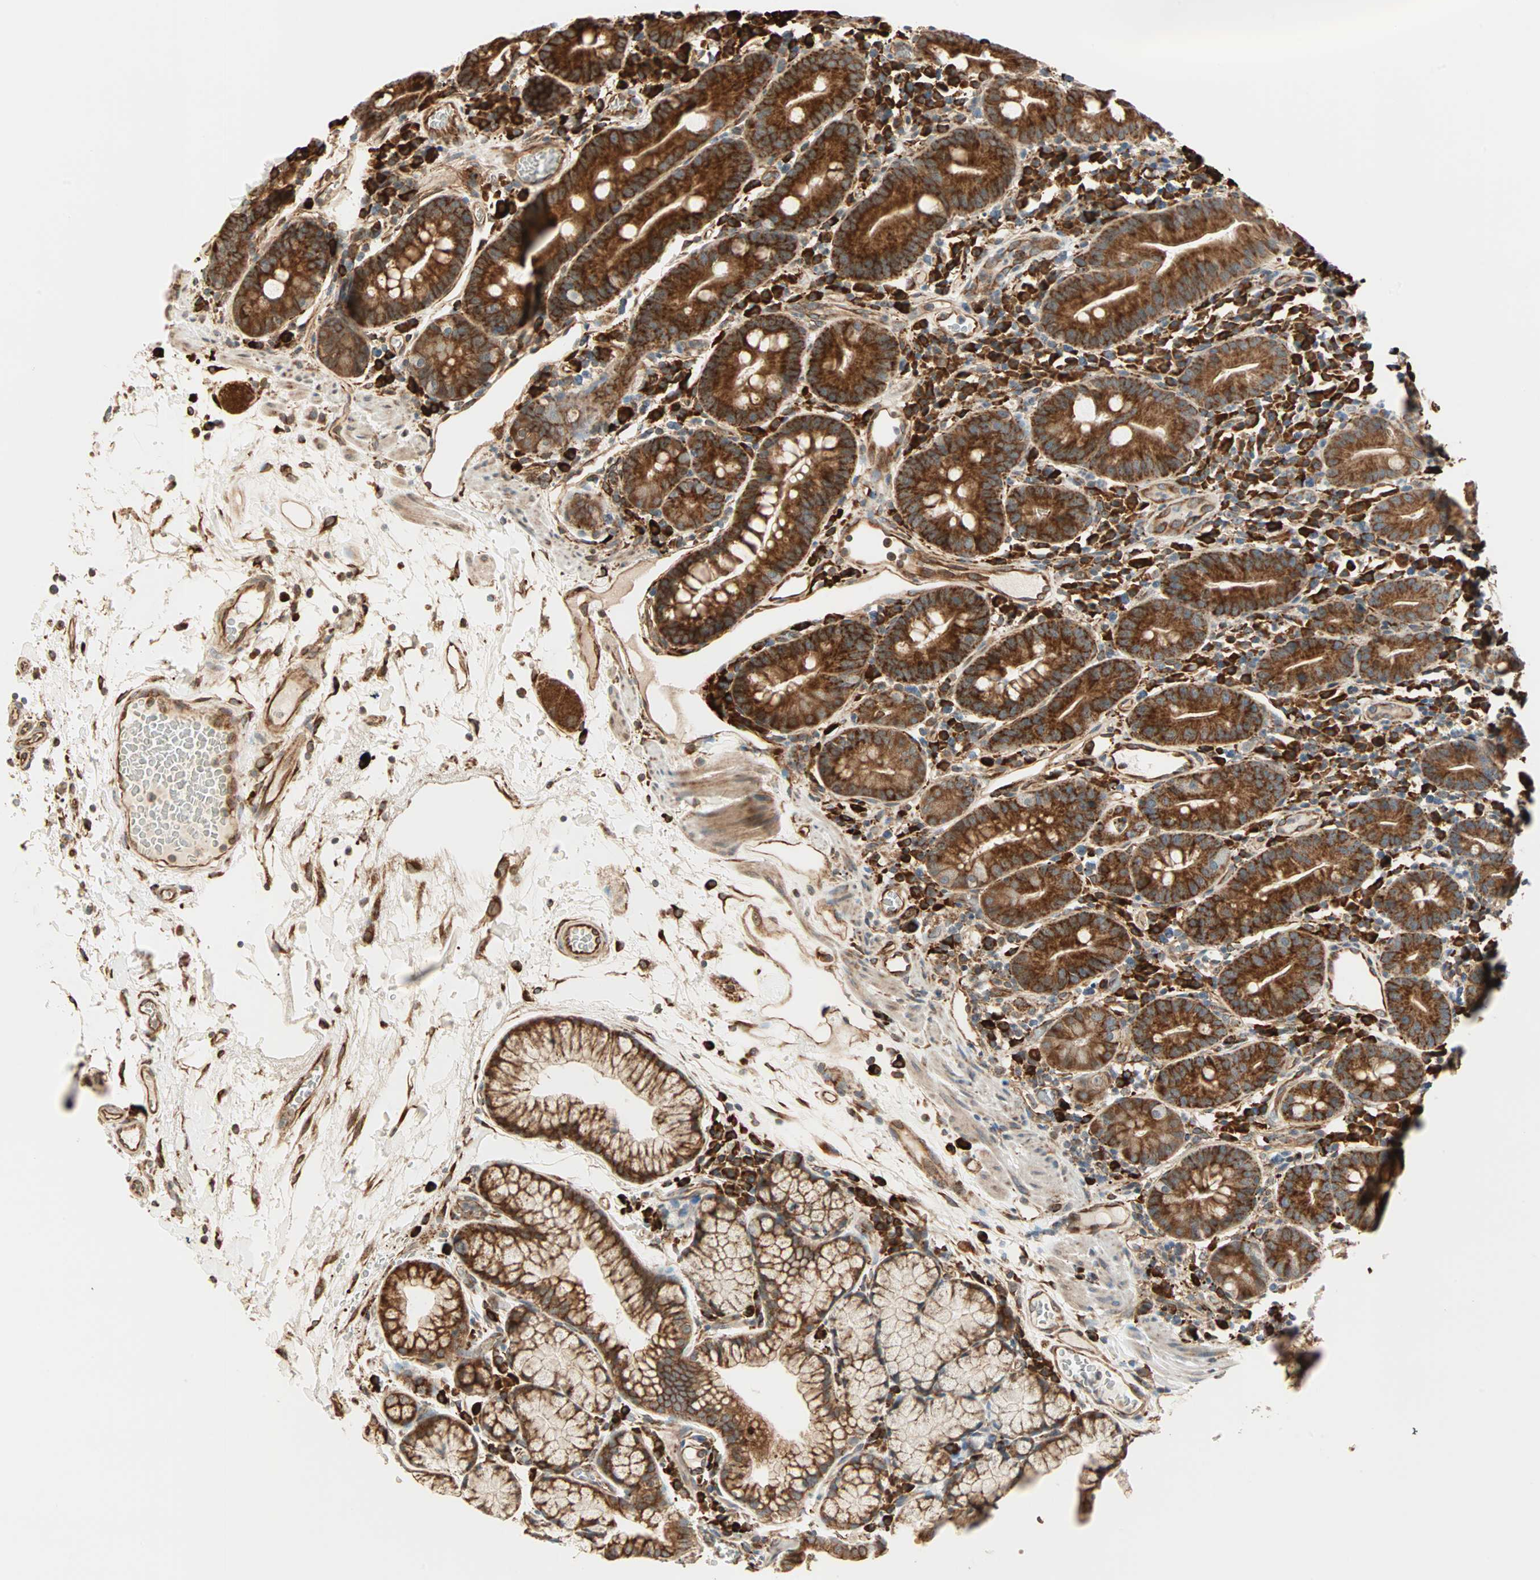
{"staining": {"intensity": "strong", "quantity": ">75%", "location": "cytoplasmic/membranous"}, "tissue": "duodenum", "cell_type": "Glandular cells", "image_type": "normal", "snomed": [{"axis": "morphology", "description": "Normal tissue, NOS"}, {"axis": "topography", "description": "Duodenum"}], "caption": "High-magnification brightfield microscopy of unremarkable duodenum stained with DAB (3,3'-diaminobenzidine) (brown) and counterstained with hematoxylin (blue). glandular cells exhibit strong cytoplasmic/membranous staining is identified in approximately>75% of cells.", "gene": "P4HA1", "patient": {"sex": "male", "age": 50}}